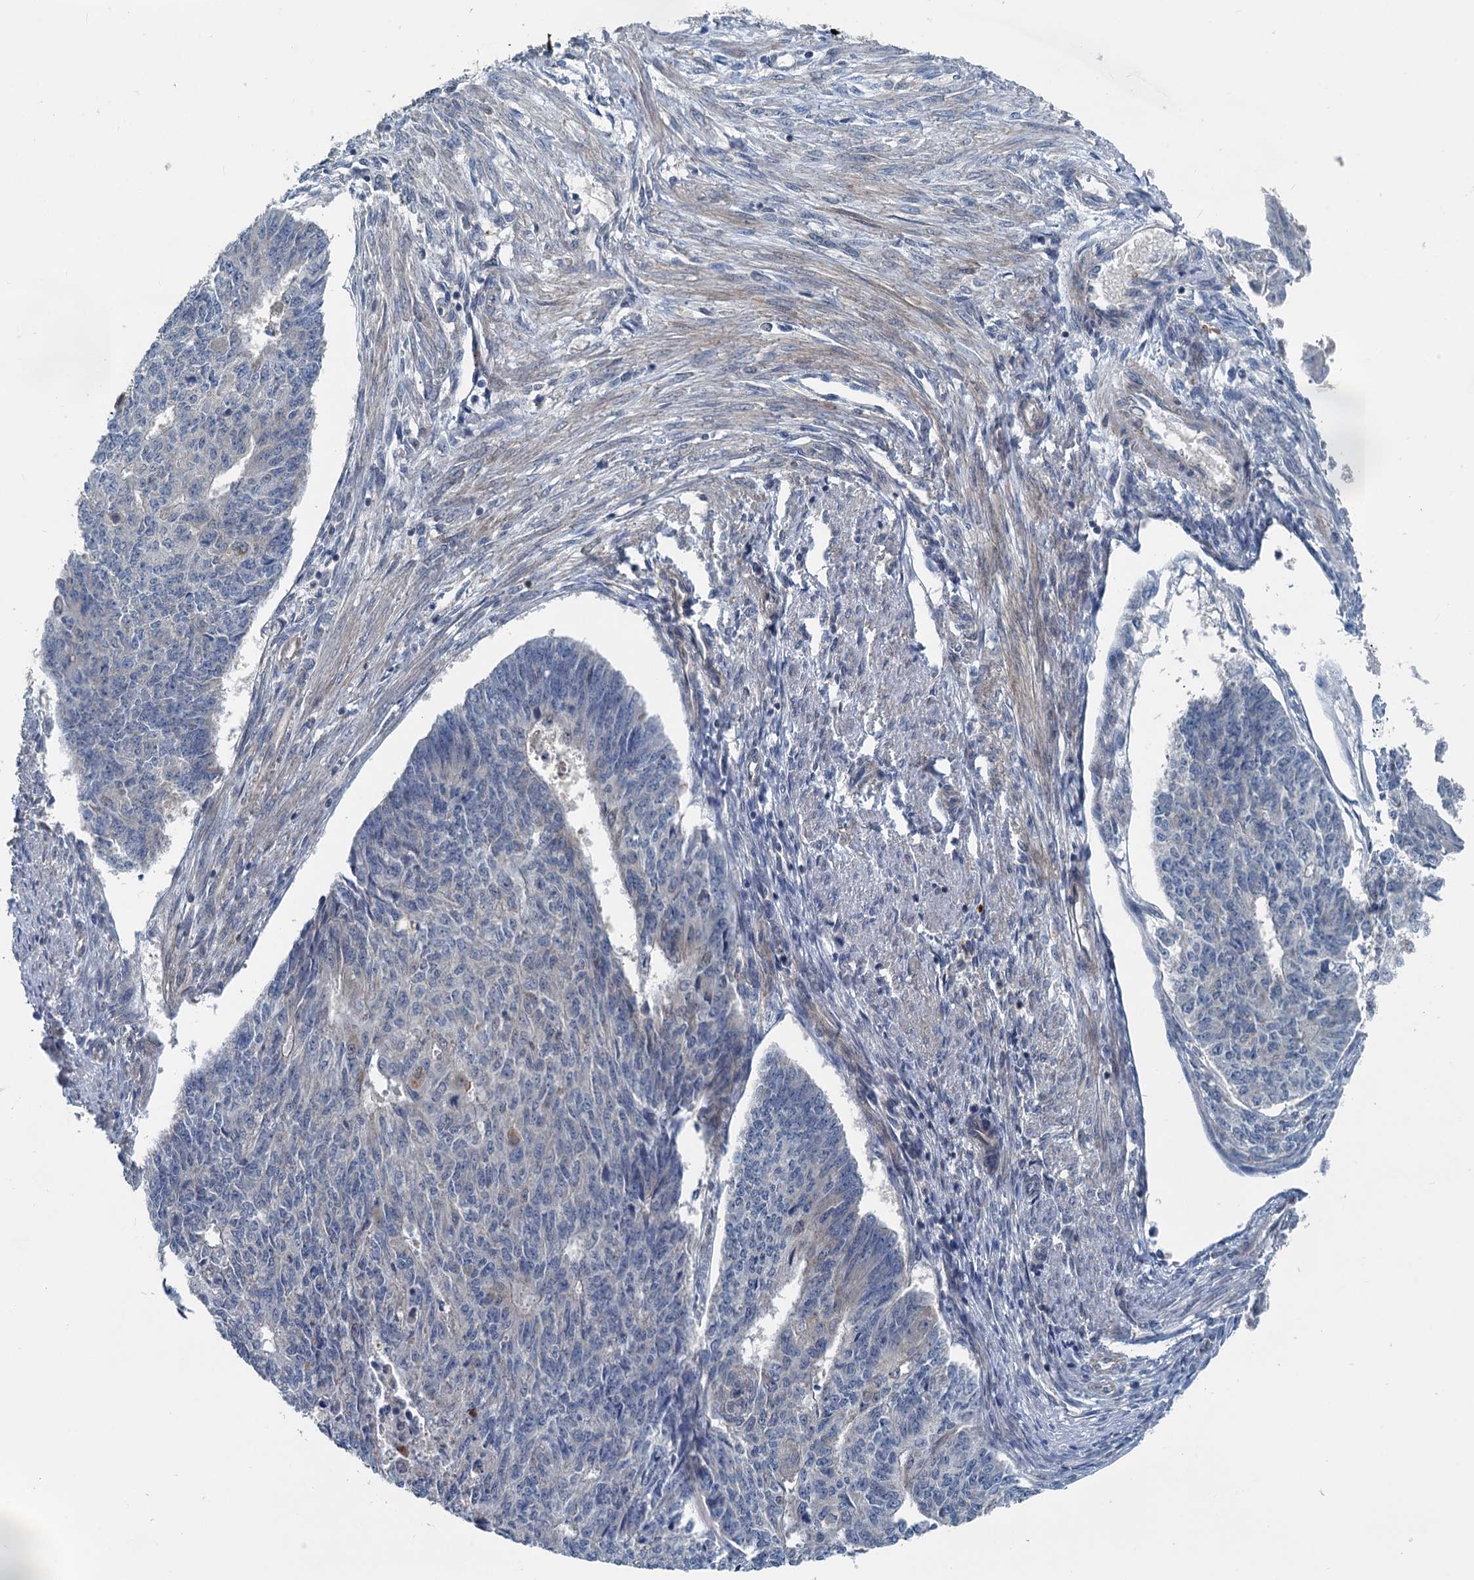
{"staining": {"intensity": "negative", "quantity": "none", "location": "none"}, "tissue": "endometrial cancer", "cell_type": "Tumor cells", "image_type": "cancer", "snomed": [{"axis": "morphology", "description": "Adenocarcinoma, NOS"}, {"axis": "topography", "description": "Endometrium"}], "caption": "The immunohistochemistry image has no significant staining in tumor cells of endometrial cancer tissue. (DAB IHC, high magnification).", "gene": "GCLM", "patient": {"sex": "female", "age": 32}}